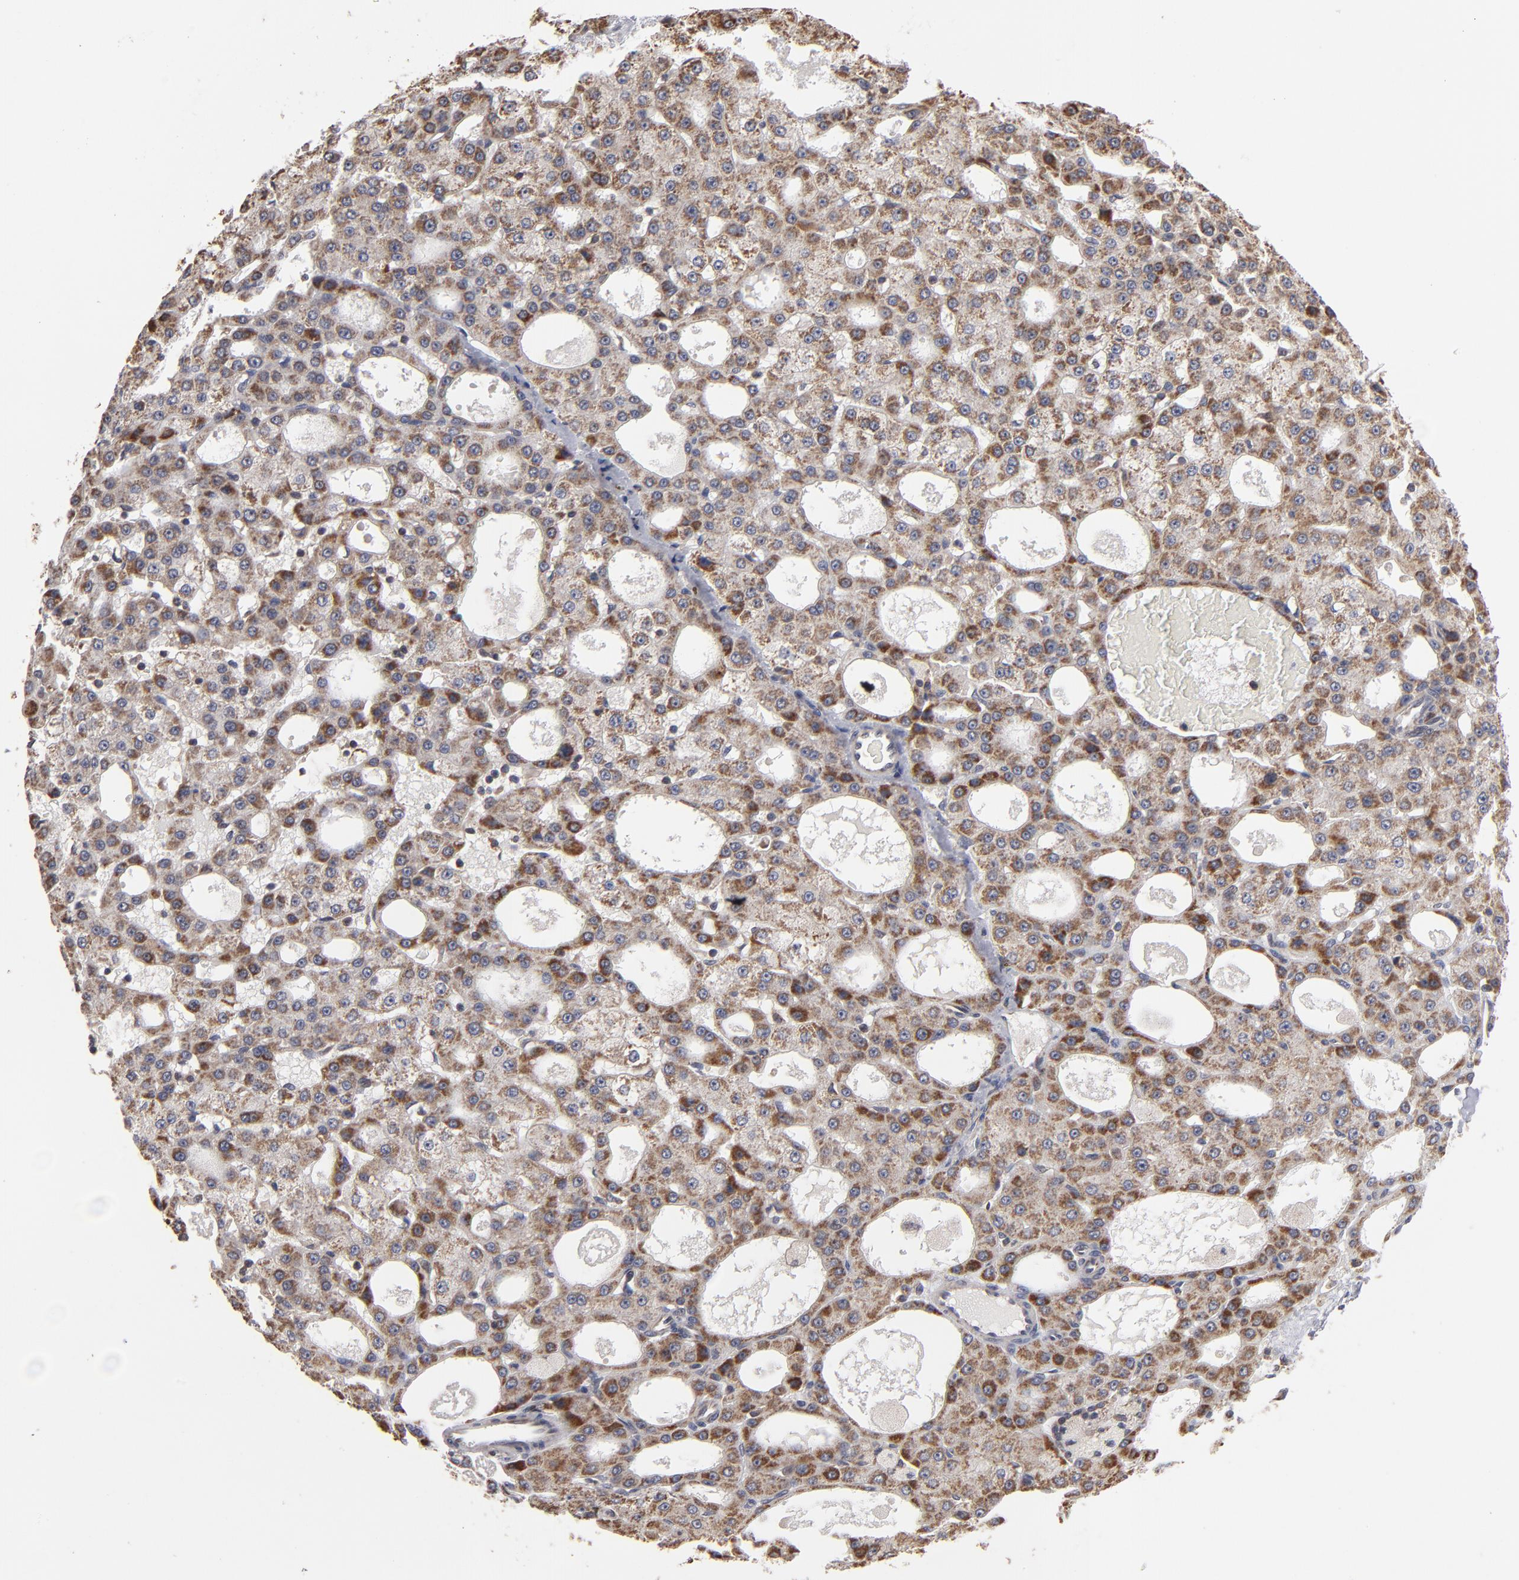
{"staining": {"intensity": "moderate", "quantity": ">75%", "location": "cytoplasmic/membranous"}, "tissue": "liver cancer", "cell_type": "Tumor cells", "image_type": "cancer", "snomed": [{"axis": "morphology", "description": "Carcinoma, Hepatocellular, NOS"}, {"axis": "topography", "description": "Liver"}], "caption": "Protein expression analysis of human liver hepatocellular carcinoma reveals moderate cytoplasmic/membranous positivity in approximately >75% of tumor cells.", "gene": "MIPOL1", "patient": {"sex": "male", "age": 47}}